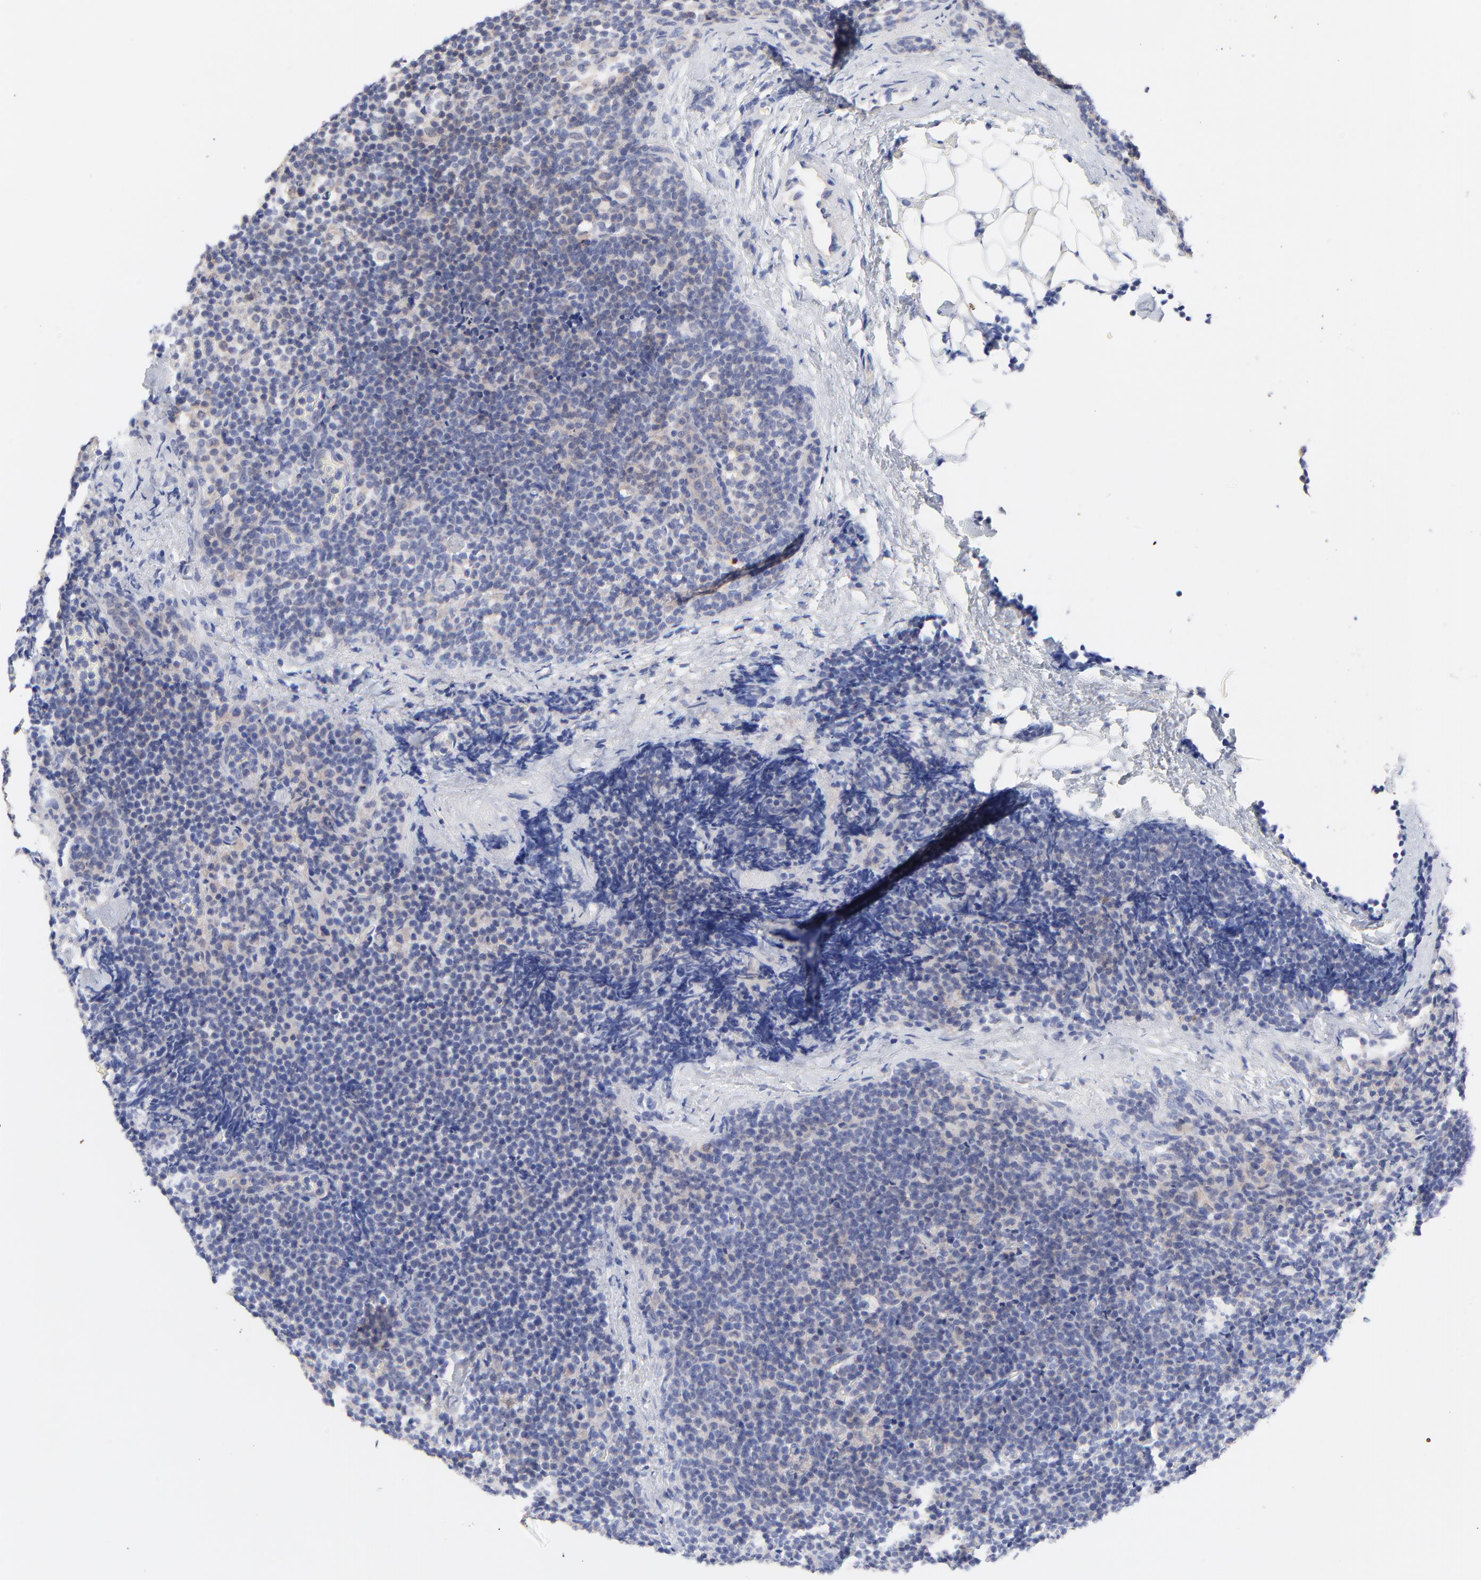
{"staining": {"intensity": "negative", "quantity": "none", "location": "none"}, "tissue": "lymphoma", "cell_type": "Tumor cells", "image_type": "cancer", "snomed": [{"axis": "morphology", "description": "Malignant lymphoma, non-Hodgkin's type, High grade"}, {"axis": "topography", "description": "Lymph node"}], "caption": "The micrograph reveals no staining of tumor cells in high-grade malignant lymphoma, non-Hodgkin's type.", "gene": "FBXO10", "patient": {"sex": "female", "age": 58}}